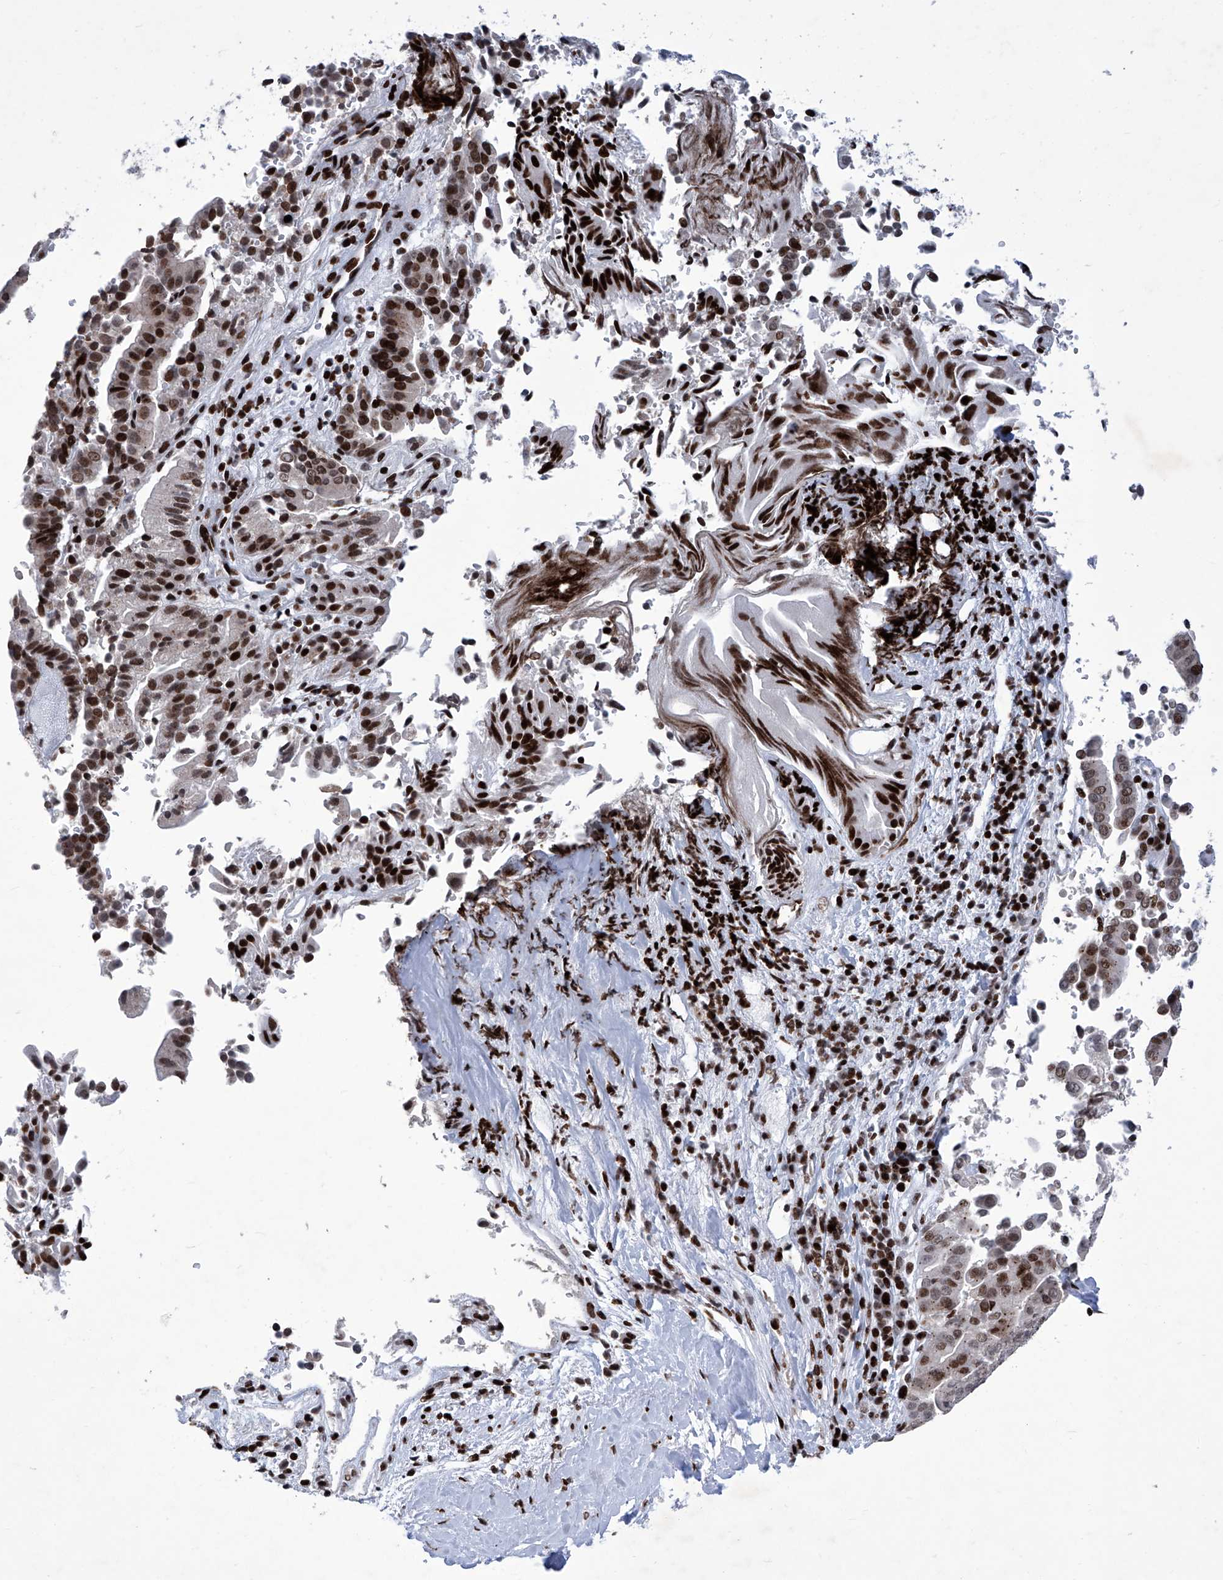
{"staining": {"intensity": "strong", "quantity": ">75%", "location": "nuclear"}, "tissue": "liver cancer", "cell_type": "Tumor cells", "image_type": "cancer", "snomed": [{"axis": "morphology", "description": "Cholangiocarcinoma"}, {"axis": "topography", "description": "Liver"}], "caption": "Protein staining shows strong nuclear positivity in approximately >75% of tumor cells in liver cholangiocarcinoma.", "gene": "HEY2", "patient": {"sex": "female", "age": 75}}